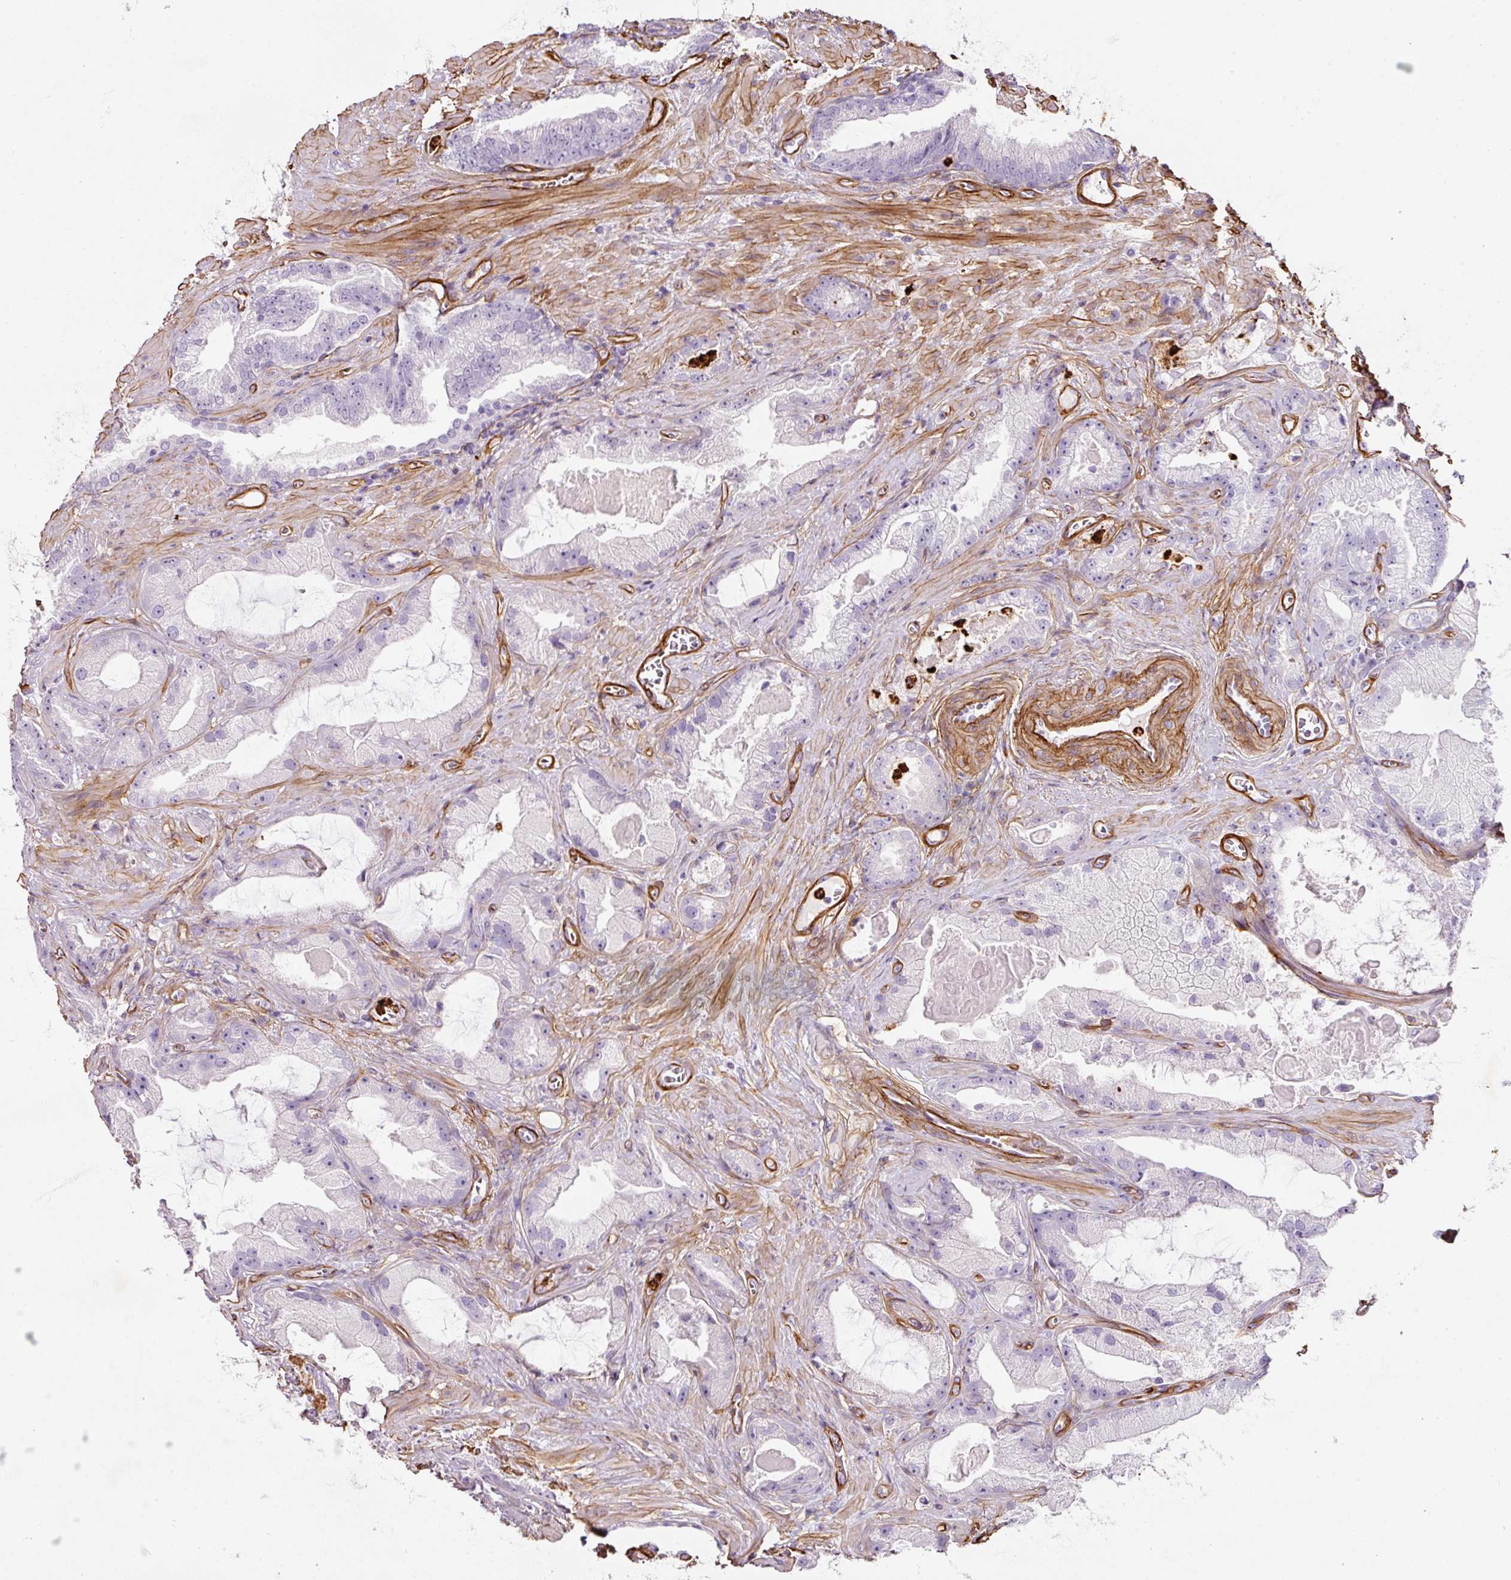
{"staining": {"intensity": "negative", "quantity": "none", "location": "none"}, "tissue": "prostate cancer", "cell_type": "Tumor cells", "image_type": "cancer", "snomed": [{"axis": "morphology", "description": "Adenocarcinoma, High grade"}, {"axis": "topography", "description": "Prostate"}], "caption": "Human prostate cancer (adenocarcinoma (high-grade)) stained for a protein using immunohistochemistry (IHC) shows no staining in tumor cells.", "gene": "LOXL4", "patient": {"sex": "male", "age": 68}}